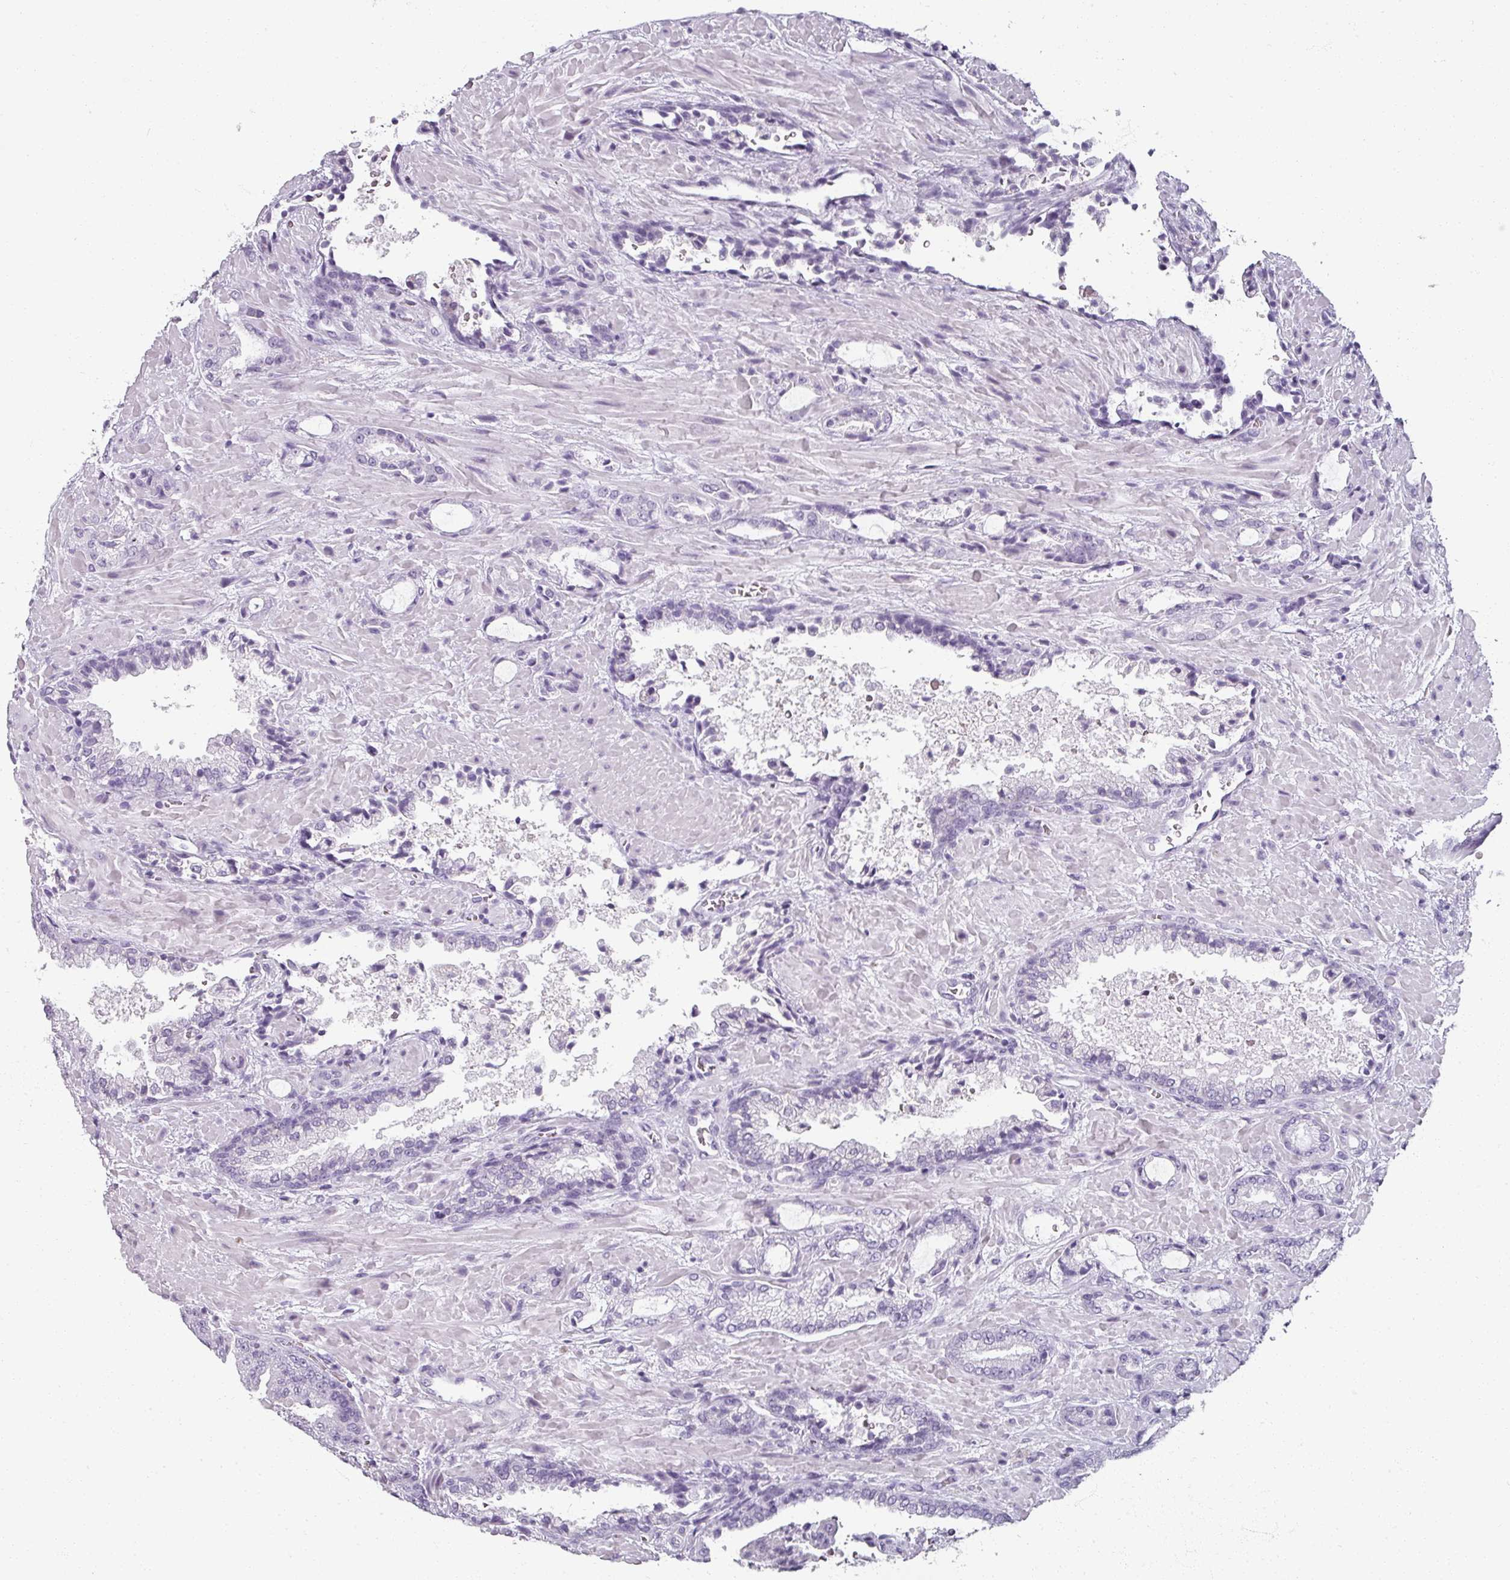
{"staining": {"intensity": "negative", "quantity": "none", "location": "none"}, "tissue": "prostate cancer", "cell_type": "Tumor cells", "image_type": "cancer", "snomed": [{"axis": "morphology", "description": "Adenocarcinoma, High grade"}, {"axis": "topography", "description": "Prostate"}], "caption": "Tumor cells show no significant protein expression in prostate adenocarcinoma (high-grade).", "gene": "REG3G", "patient": {"sex": "male", "age": 68}}